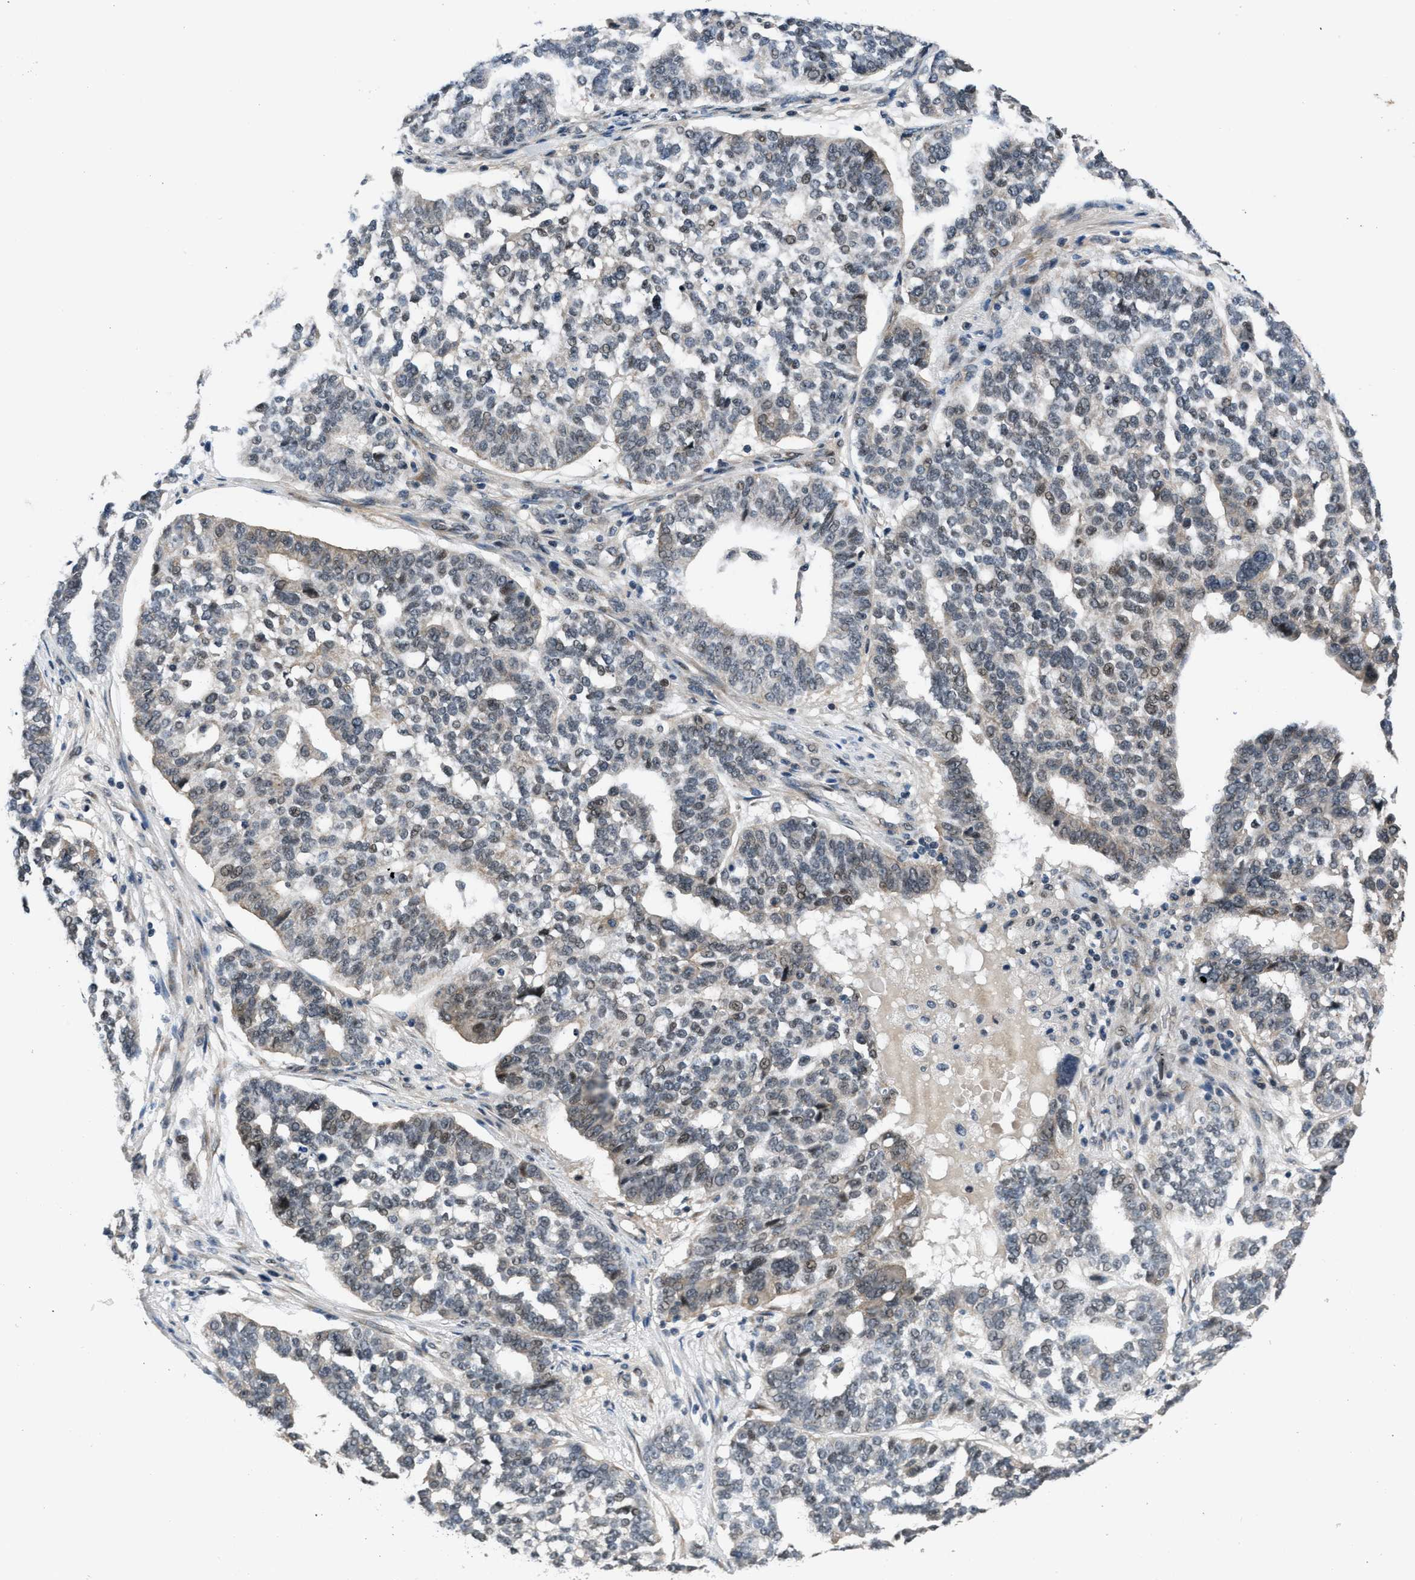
{"staining": {"intensity": "weak", "quantity": "25%-75%", "location": "cytoplasmic/membranous,nuclear"}, "tissue": "ovarian cancer", "cell_type": "Tumor cells", "image_type": "cancer", "snomed": [{"axis": "morphology", "description": "Cystadenocarcinoma, serous, NOS"}, {"axis": "topography", "description": "Ovary"}], "caption": "DAB (3,3'-diaminobenzidine) immunohistochemical staining of human serous cystadenocarcinoma (ovarian) exhibits weak cytoplasmic/membranous and nuclear protein positivity in approximately 25%-75% of tumor cells. The staining was performed using DAB to visualize the protein expression in brown, while the nuclei were stained in blue with hematoxylin (Magnification: 20x).", "gene": "SETD5", "patient": {"sex": "female", "age": 59}}